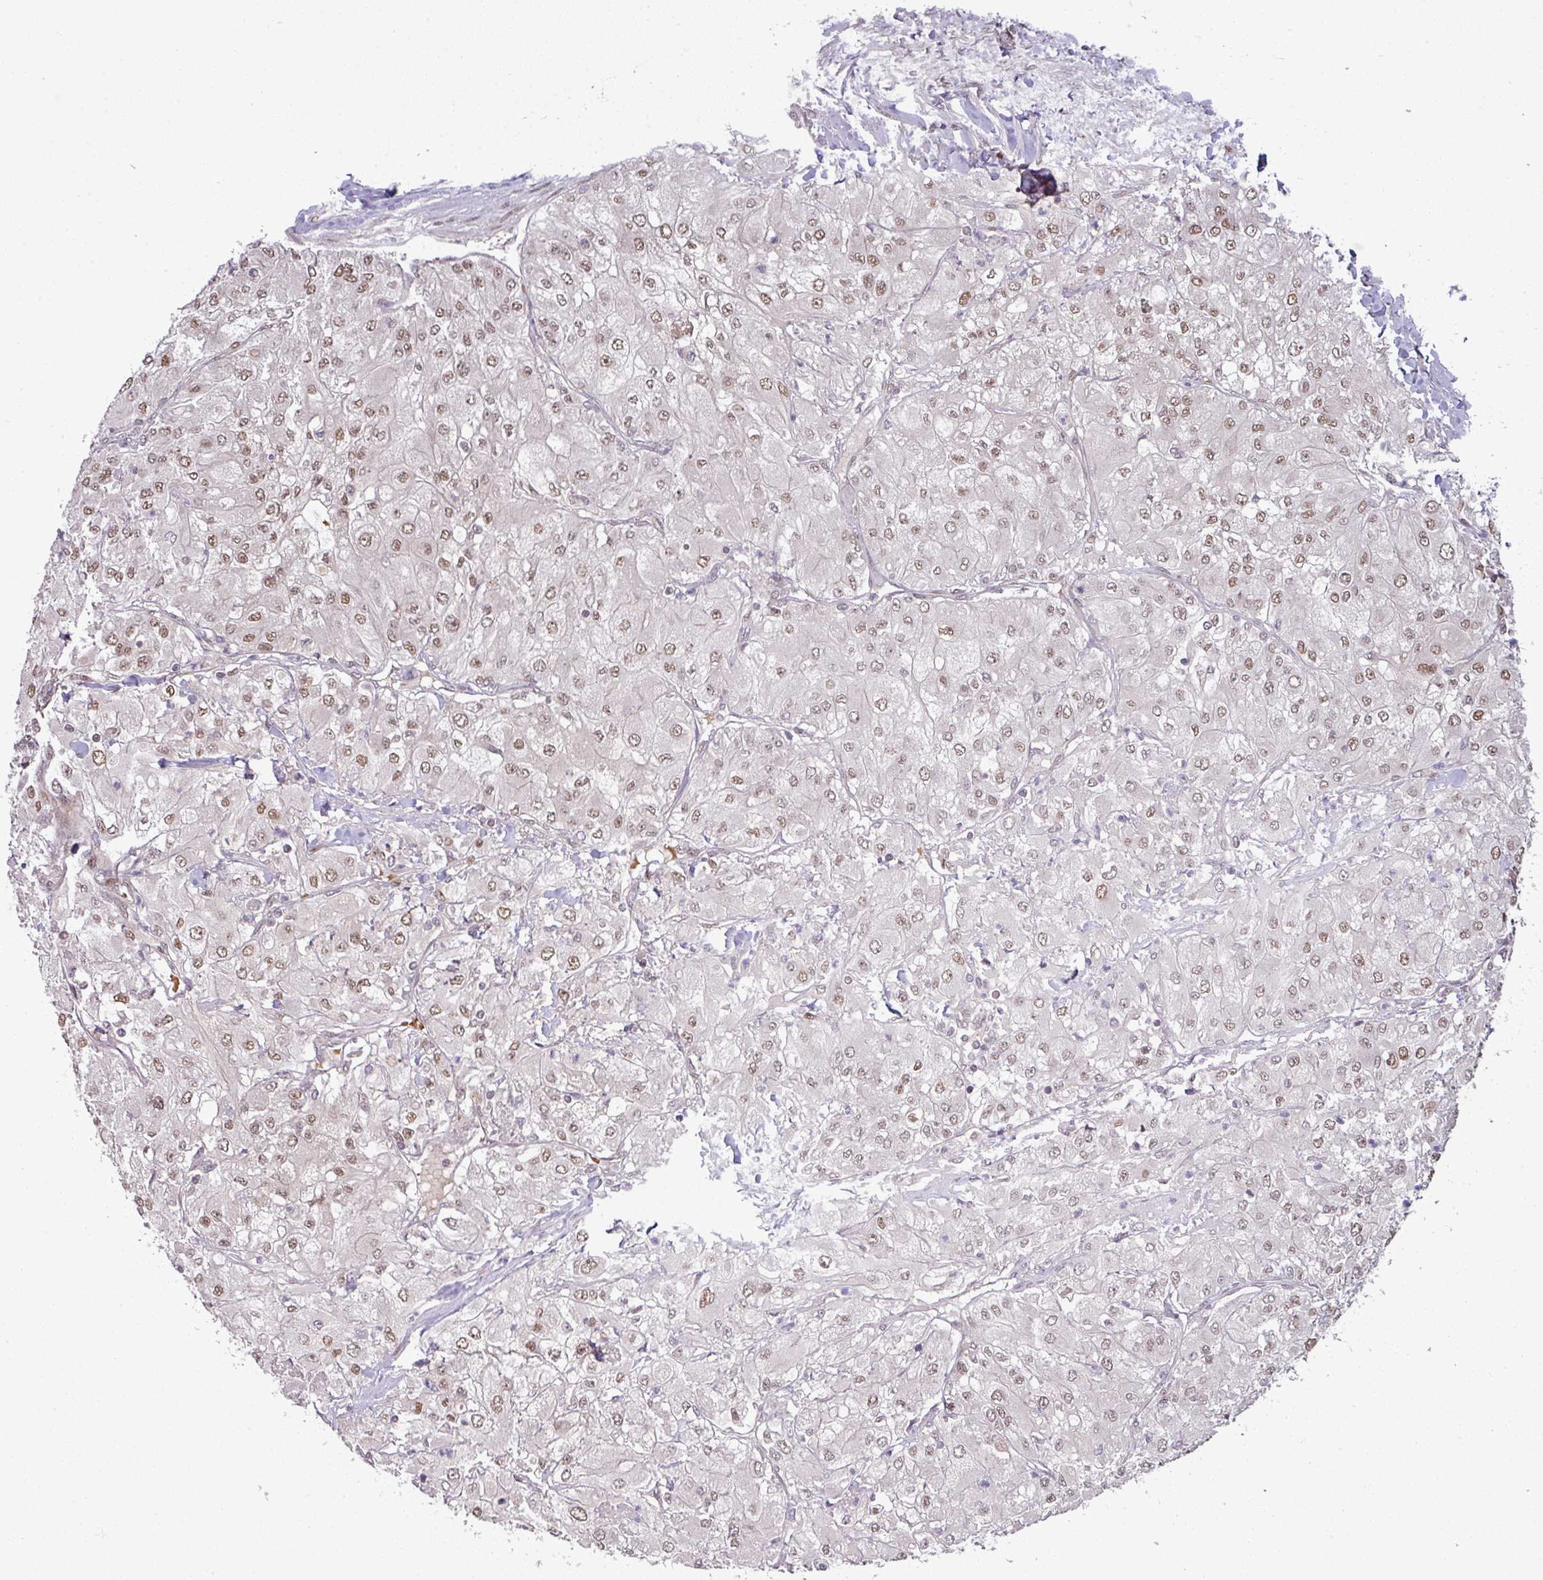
{"staining": {"intensity": "weak", "quantity": ">75%", "location": "nuclear"}, "tissue": "renal cancer", "cell_type": "Tumor cells", "image_type": "cancer", "snomed": [{"axis": "morphology", "description": "Adenocarcinoma, NOS"}, {"axis": "topography", "description": "Kidney"}], "caption": "Immunohistochemical staining of human renal cancer shows low levels of weak nuclear staining in approximately >75% of tumor cells. The staining was performed using DAB, with brown indicating positive protein expression. Nuclei are stained blue with hematoxylin.", "gene": "CIC", "patient": {"sex": "male", "age": 80}}